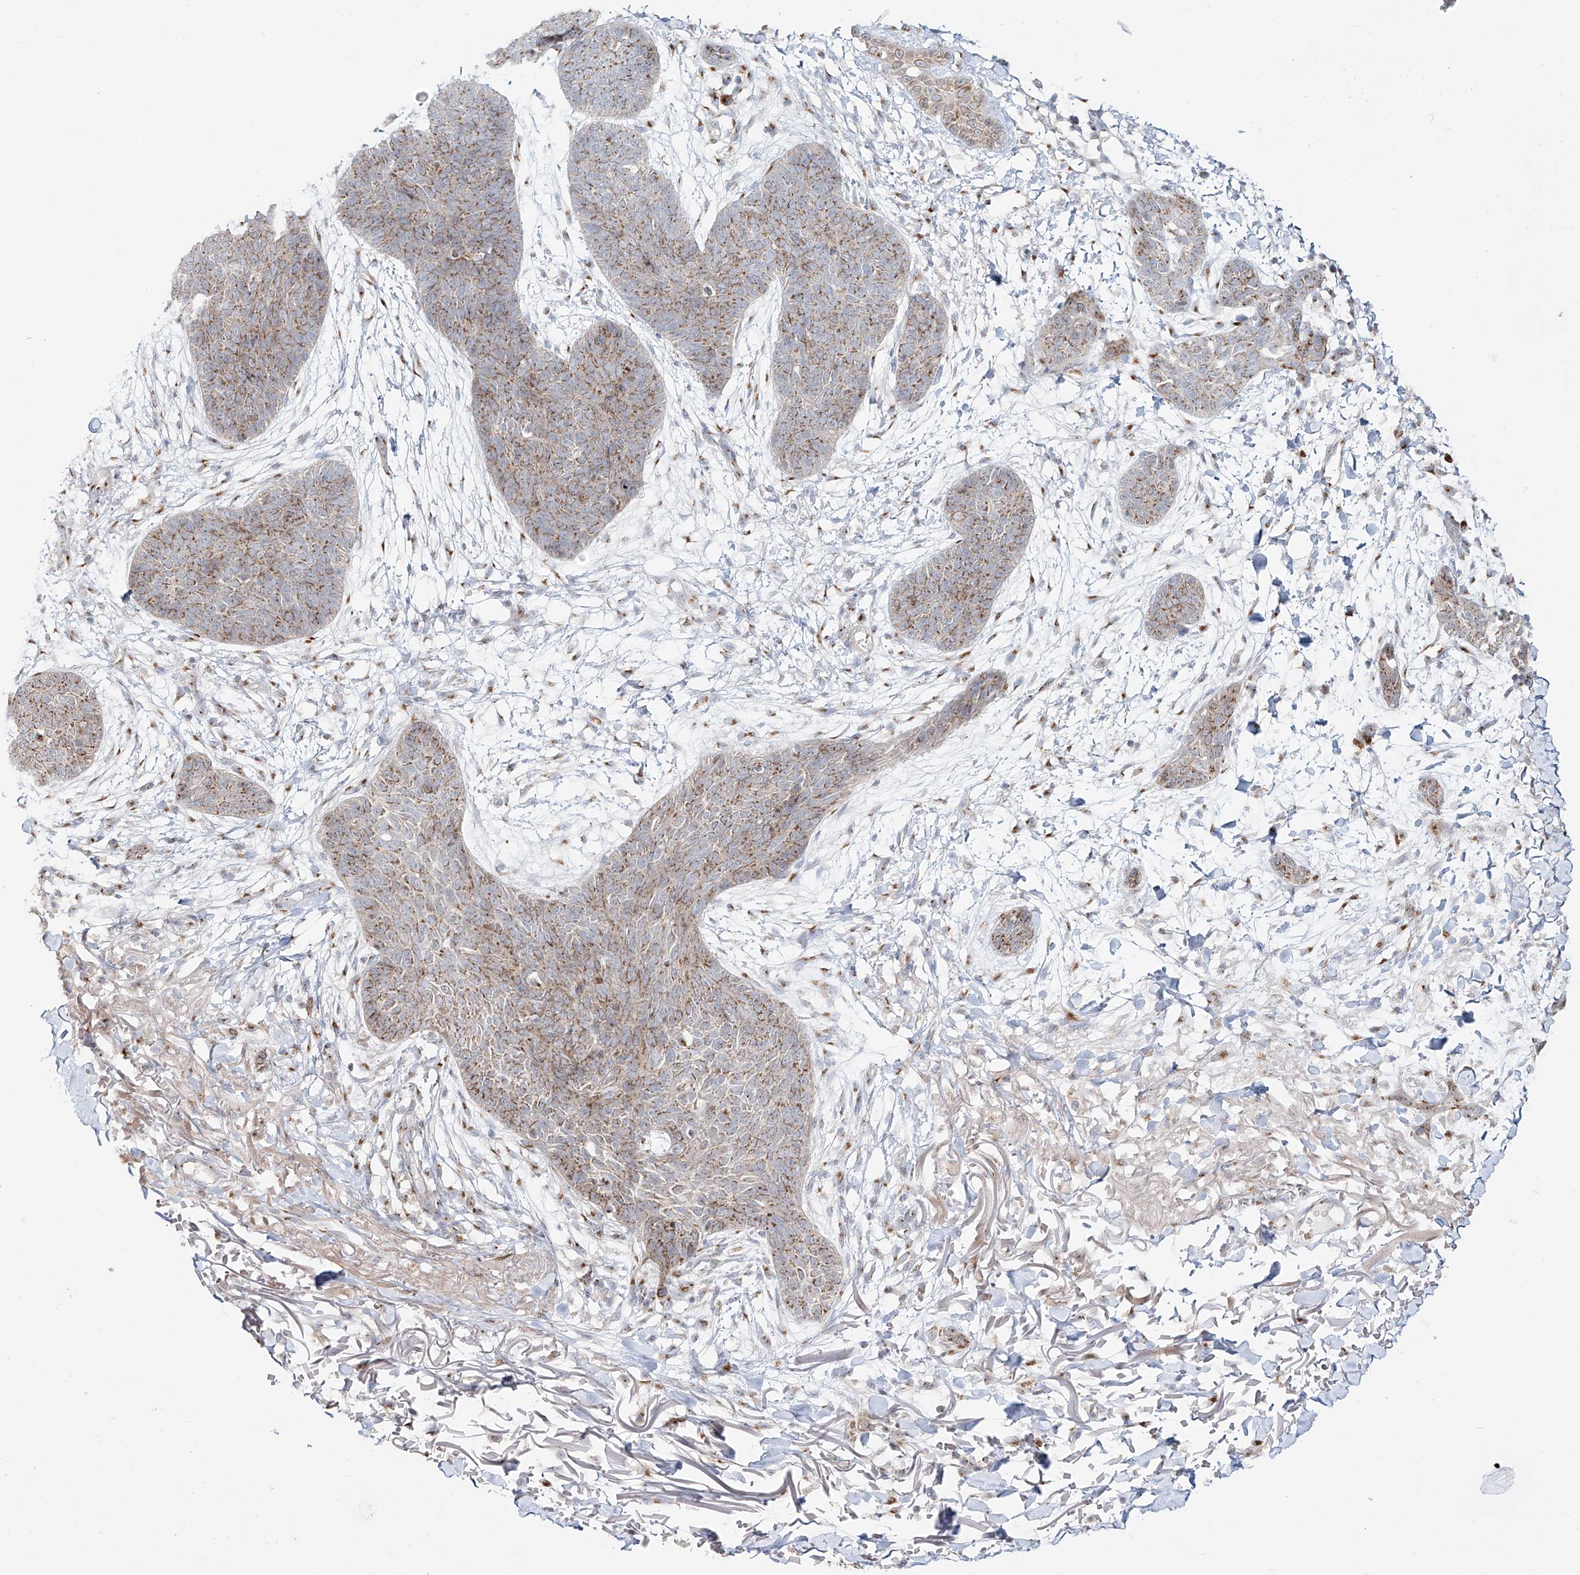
{"staining": {"intensity": "moderate", "quantity": ">75%", "location": "cytoplasmic/membranous"}, "tissue": "skin cancer", "cell_type": "Tumor cells", "image_type": "cancer", "snomed": [{"axis": "morphology", "description": "Basal cell carcinoma"}, {"axis": "topography", "description": "Skin"}], "caption": "Protein staining by immunohistochemistry demonstrates moderate cytoplasmic/membranous expression in about >75% of tumor cells in skin basal cell carcinoma.", "gene": "BSDC1", "patient": {"sex": "male", "age": 85}}